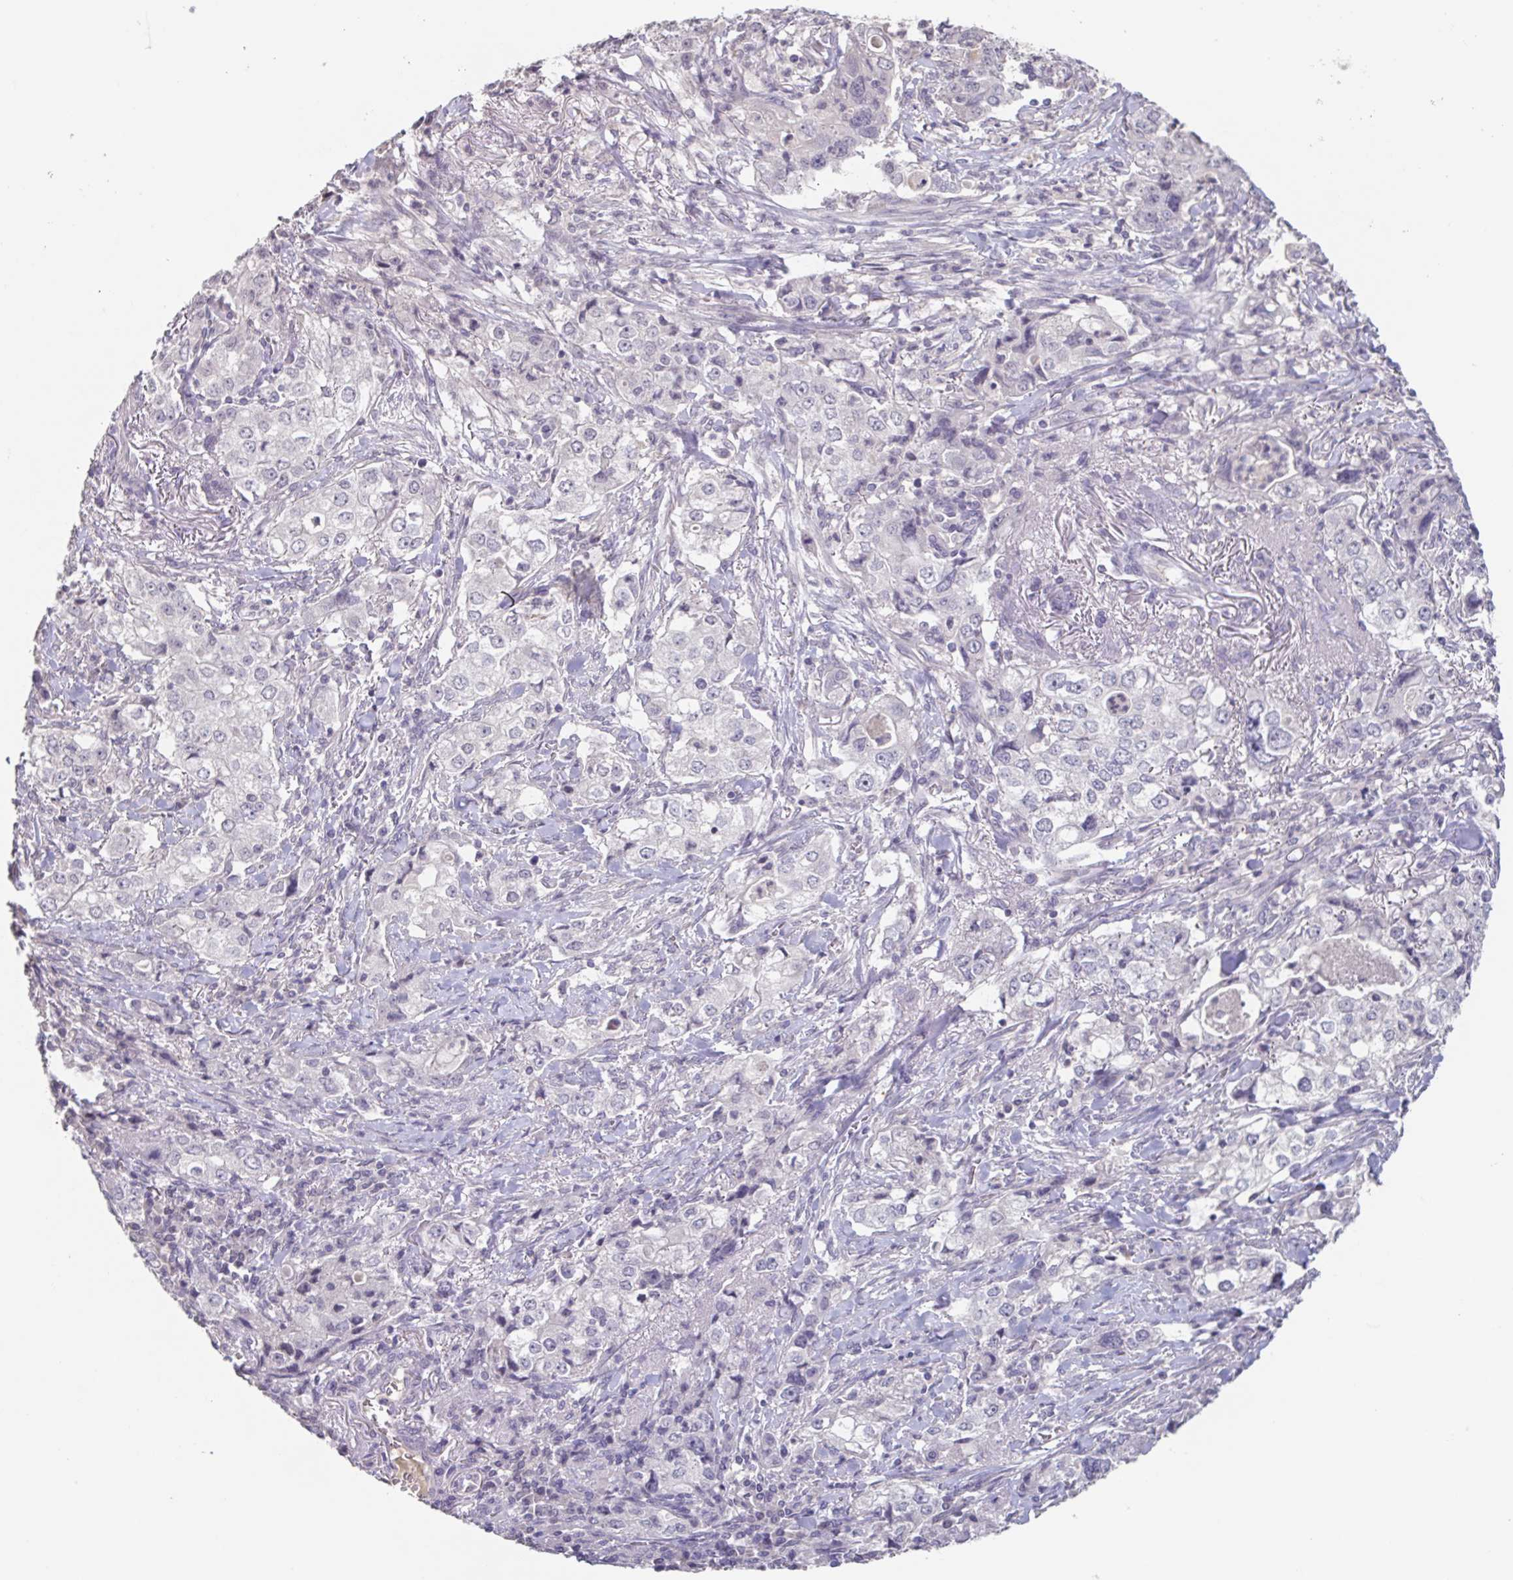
{"staining": {"intensity": "negative", "quantity": "none", "location": "none"}, "tissue": "stomach cancer", "cell_type": "Tumor cells", "image_type": "cancer", "snomed": [{"axis": "morphology", "description": "Adenocarcinoma, NOS"}, {"axis": "topography", "description": "Stomach, upper"}], "caption": "This is an IHC micrograph of stomach adenocarcinoma. There is no expression in tumor cells.", "gene": "INSL5", "patient": {"sex": "male", "age": 75}}